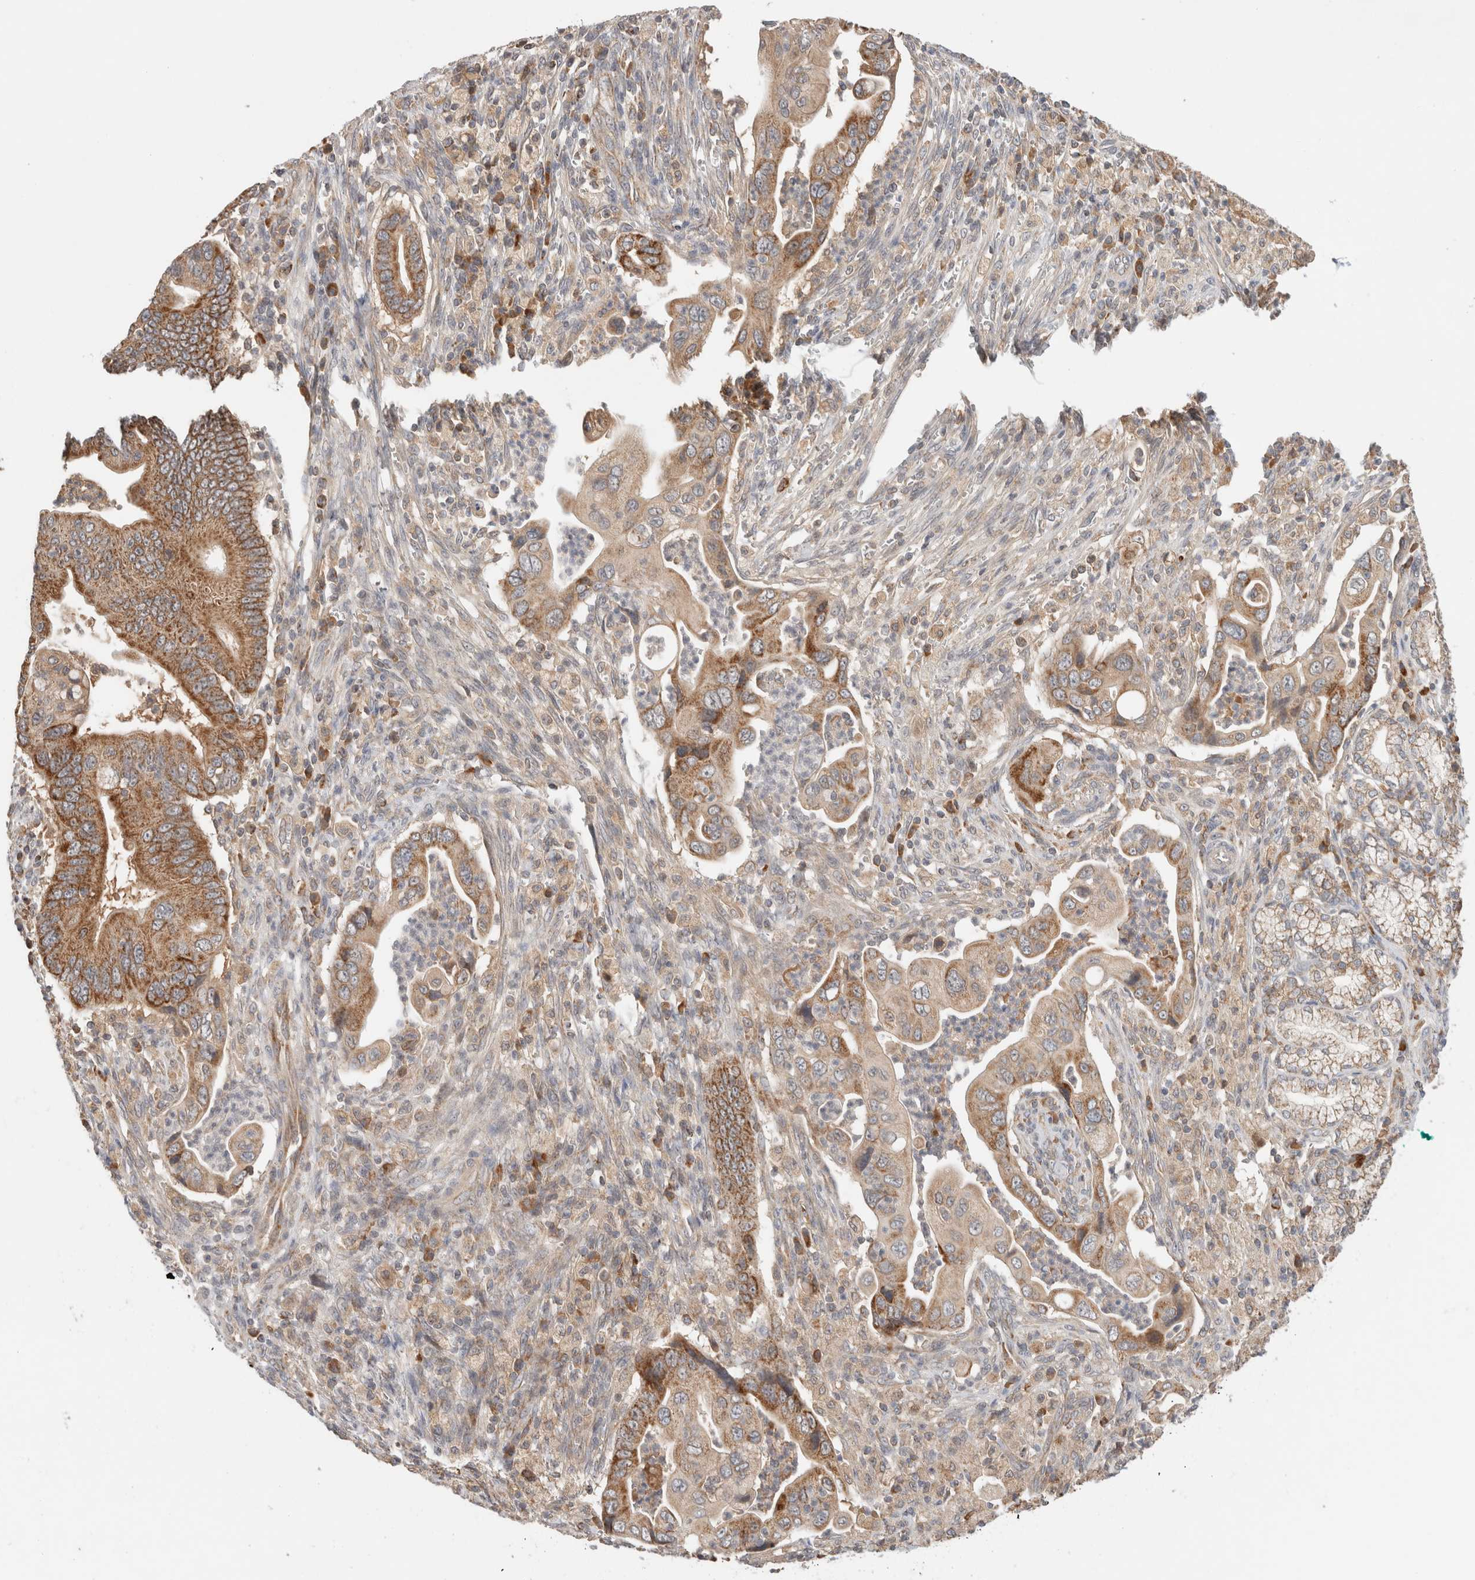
{"staining": {"intensity": "moderate", "quantity": ">75%", "location": "cytoplasmic/membranous"}, "tissue": "pancreatic cancer", "cell_type": "Tumor cells", "image_type": "cancer", "snomed": [{"axis": "morphology", "description": "Adenocarcinoma, NOS"}, {"axis": "topography", "description": "Pancreas"}], "caption": "An image of human pancreatic cancer stained for a protein exhibits moderate cytoplasmic/membranous brown staining in tumor cells.", "gene": "AMPD1", "patient": {"sex": "male", "age": 78}}